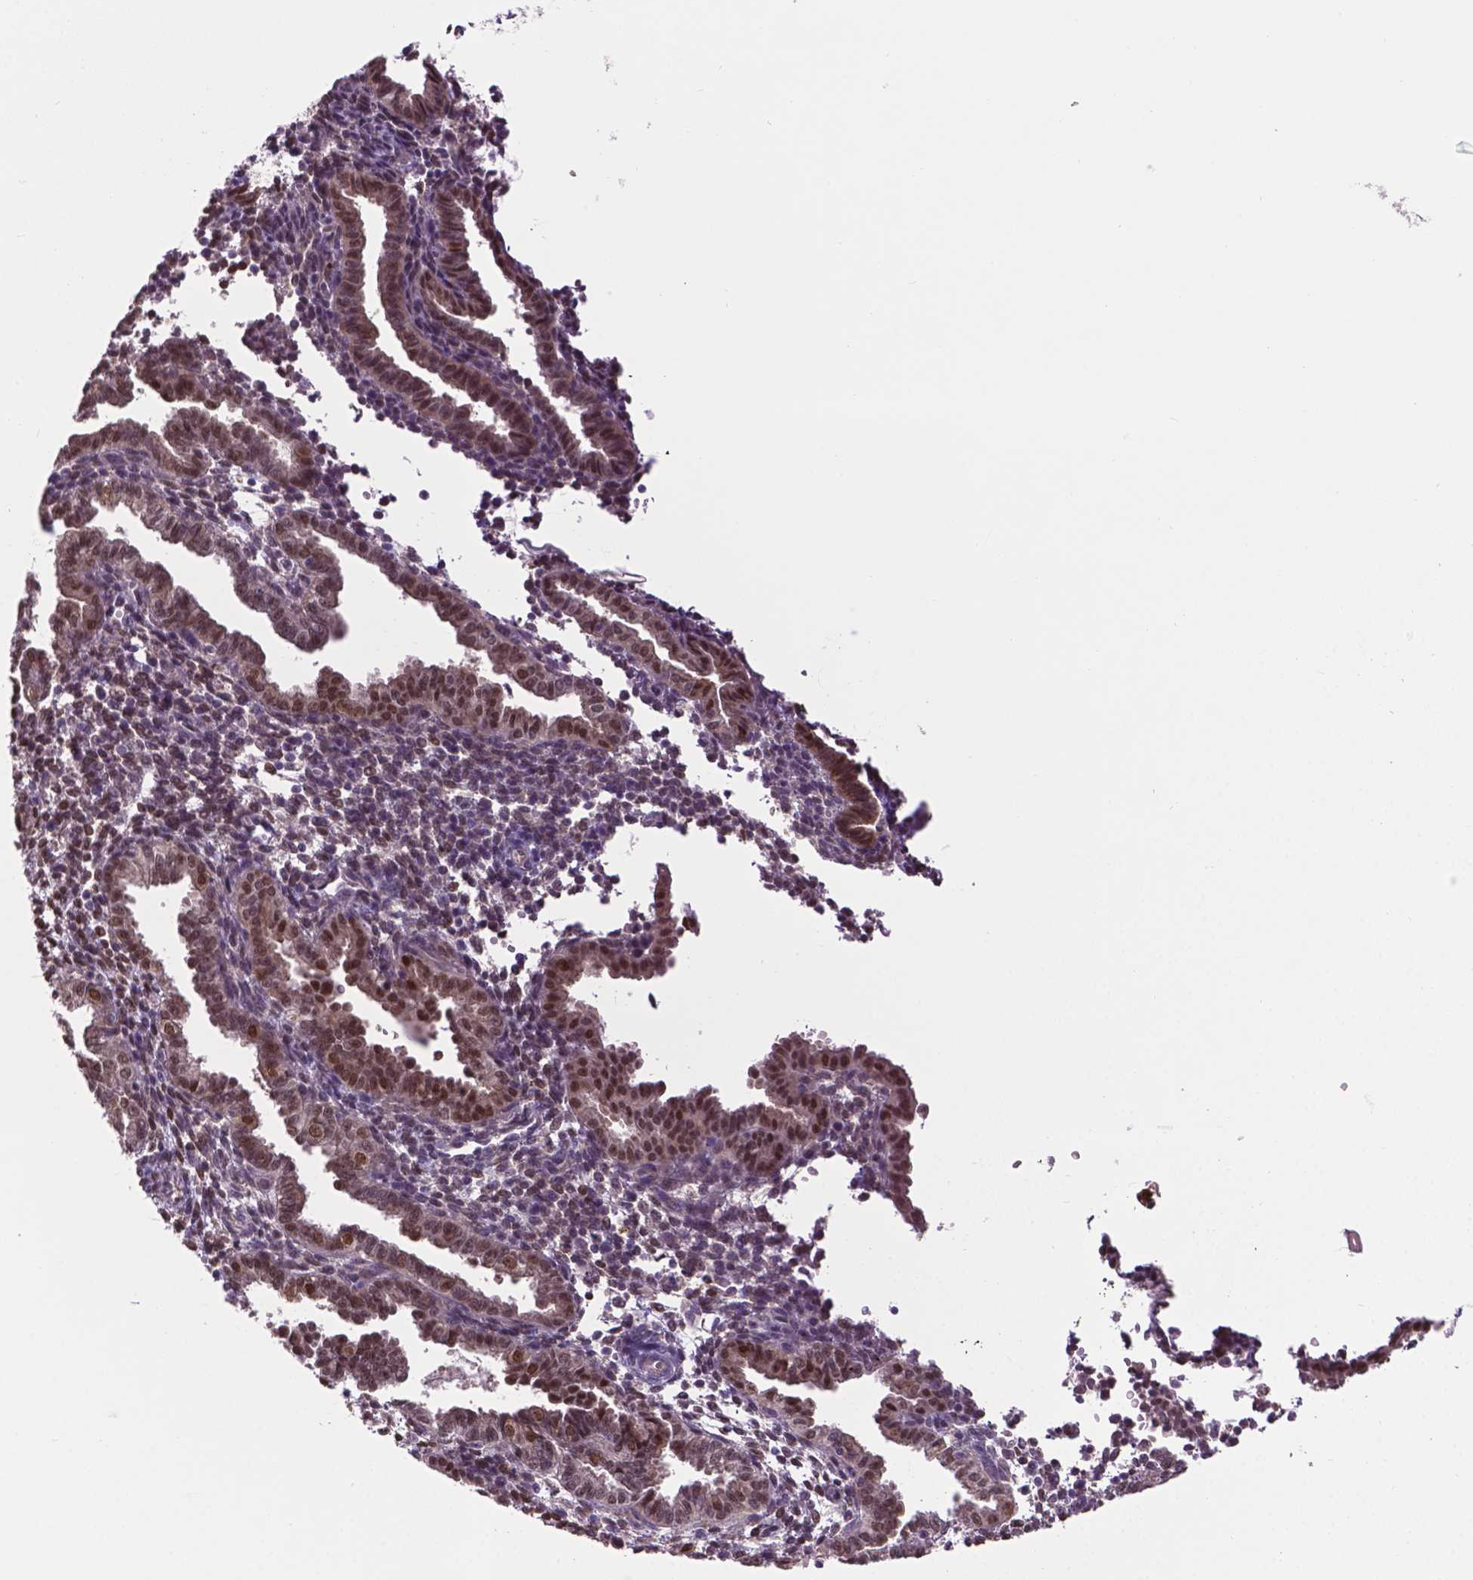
{"staining": {"intensity": "weak", "quantity": ">75%", "location": "cytoplasmic/membranous"}, "tissue": "endometrium", "cell_type": "Cells in endometrial stroma", "image_type": "normal", "snomed": [{"axis": "morphology", "description": "Normal tissue, NOS"}, {"axis": "topography", "description": "Endometrium"}], "caption": "A photomicrograph showing weak cytoplasmic/membranous positivity in approximately >75% of cells in endometrial stroma in benign endometrium, as visualized by brown immunohistochemical staining.", "gene": "ENSG00000289700", "patient": {"sex": "female", "age": 37}}